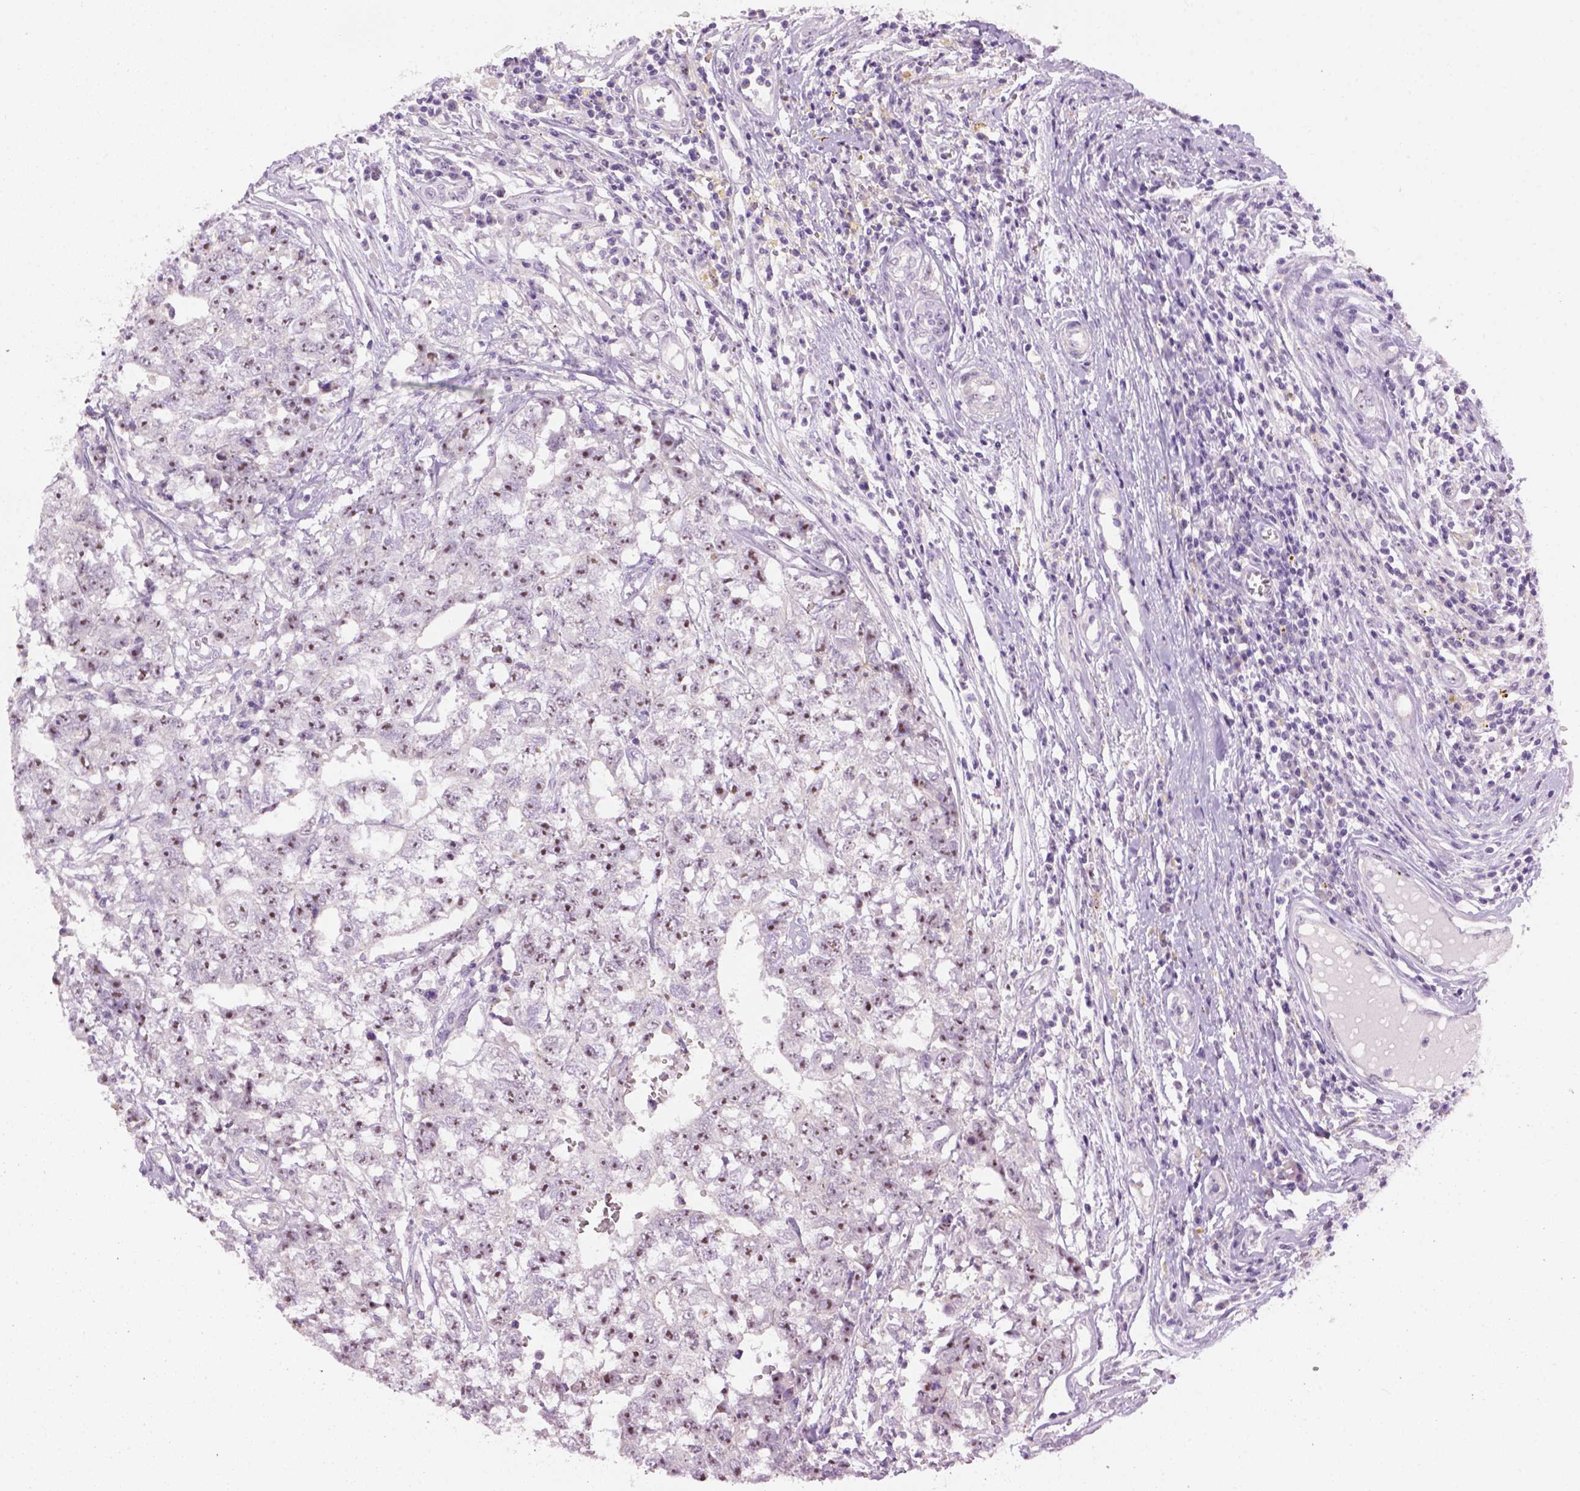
{"staining": {"intensity": "moderate", "quantity": ">75%", "location": "nuclear"}, "tissue": "testis cancer", "cell_type": "Tumor cells", "image_type": "cancer", "snomed": [{"axis": "morphology", "description": "Carcinoma, Embryonal, NOS"}, {"axis": "topography", "description": "Testis"}], "caption": "IHC (DAB (3,3'-diaminobenzidine)) staining of testis cancer (embryonal carcinoma) demonstrates moderate nuclear protein positivity in about >75% of tumor cells.", "gene": "UTP4", "patient": {"sex": "male", "age": 36}}